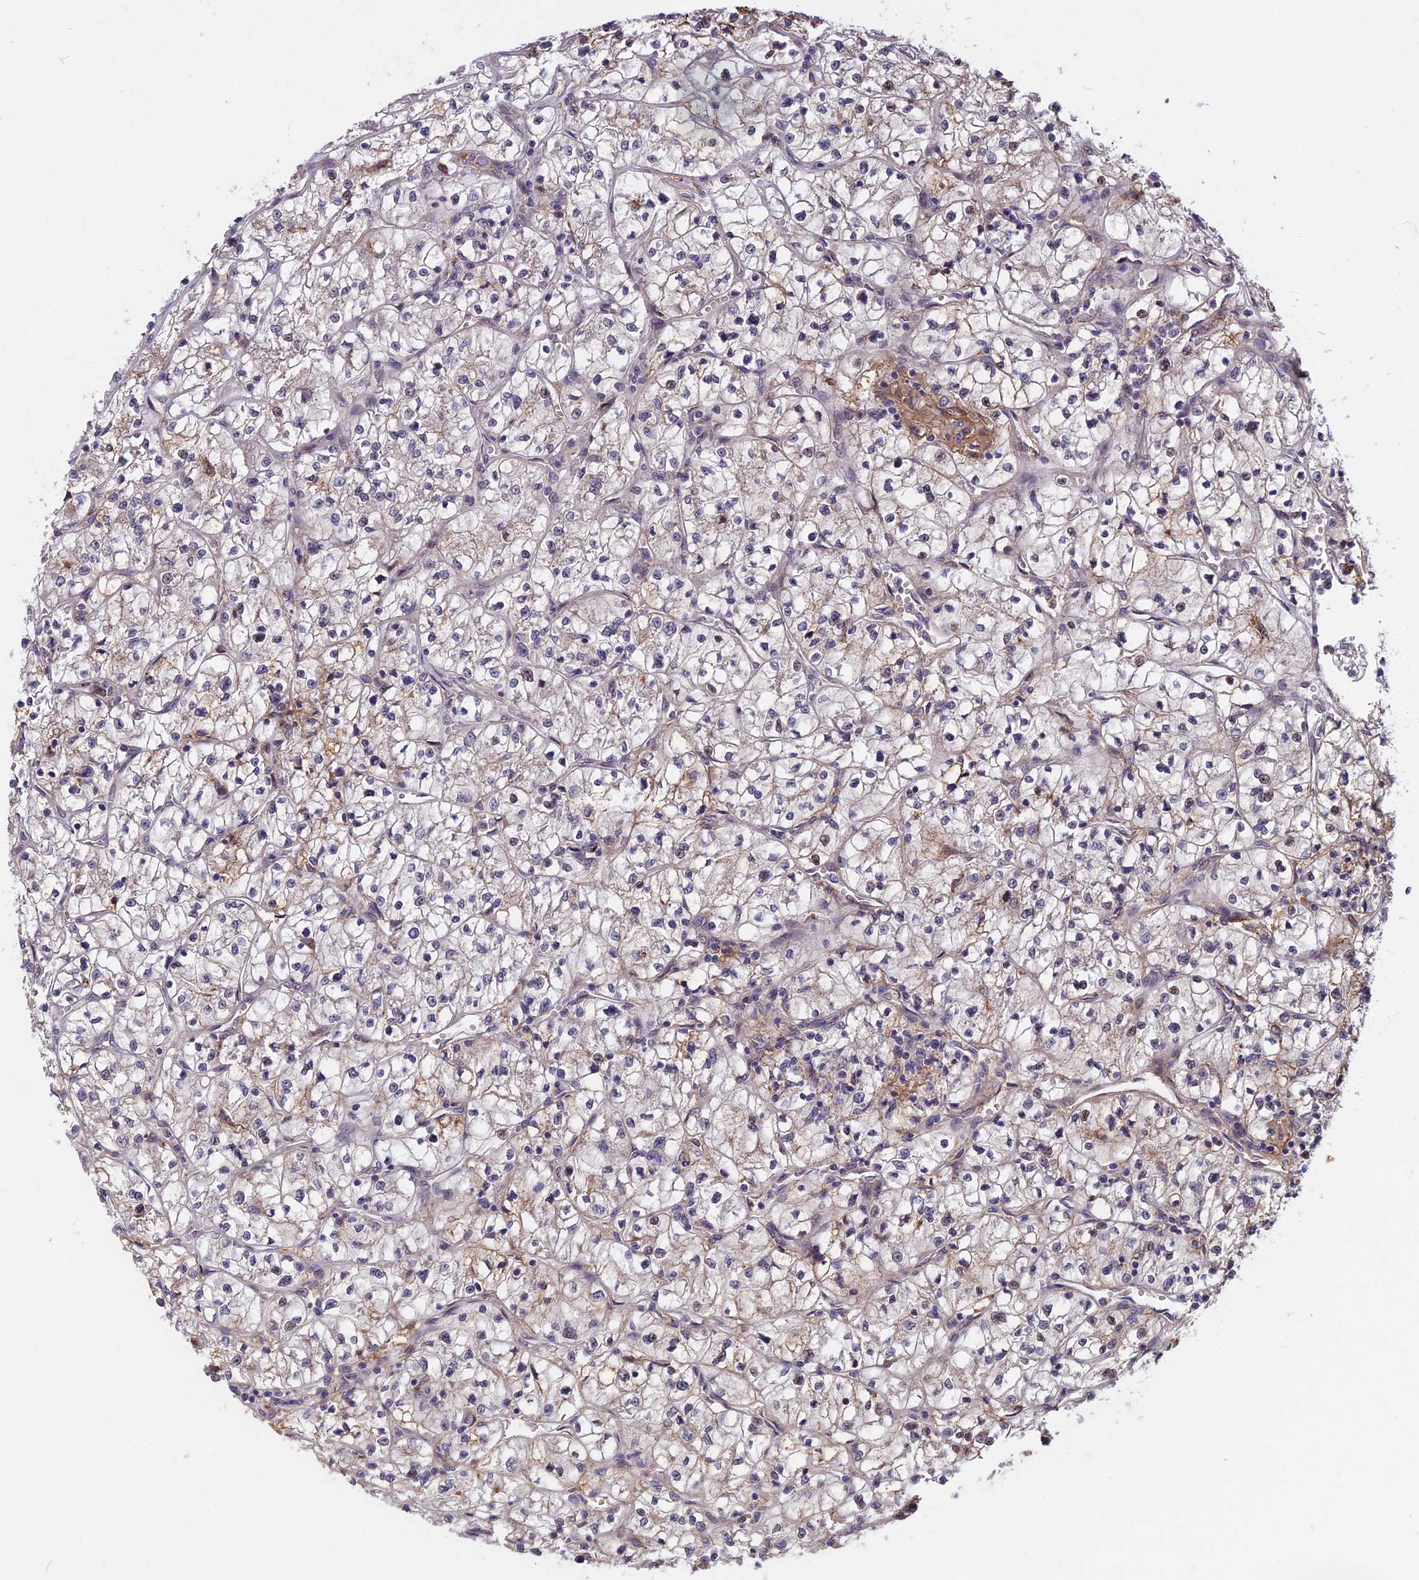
{"staining": {"intensity": "weak", "quantity": "<25%", "location": "cytoplasmic/membranous"}, "tissue": "renal cancer", "cell_type": "Tumor cells", "image_type": "cancer", "snomed": [{"axis": "morphology", "description": "Adenocarcinoma, NOS"}, {"axis": "topography", "description": "Kidney"}], "caption": "IHC image of adenocarcinoma (renal) stained for a protein (brown), which exhibits no positivity in tumor cells. Brightfield microscopy of immunohistochemistry stained with DAB (brown) and hematoxylin (blue), captured at high magnification.", "gene": "SPG11", "patient": {"sex": "female", "age": 64}}